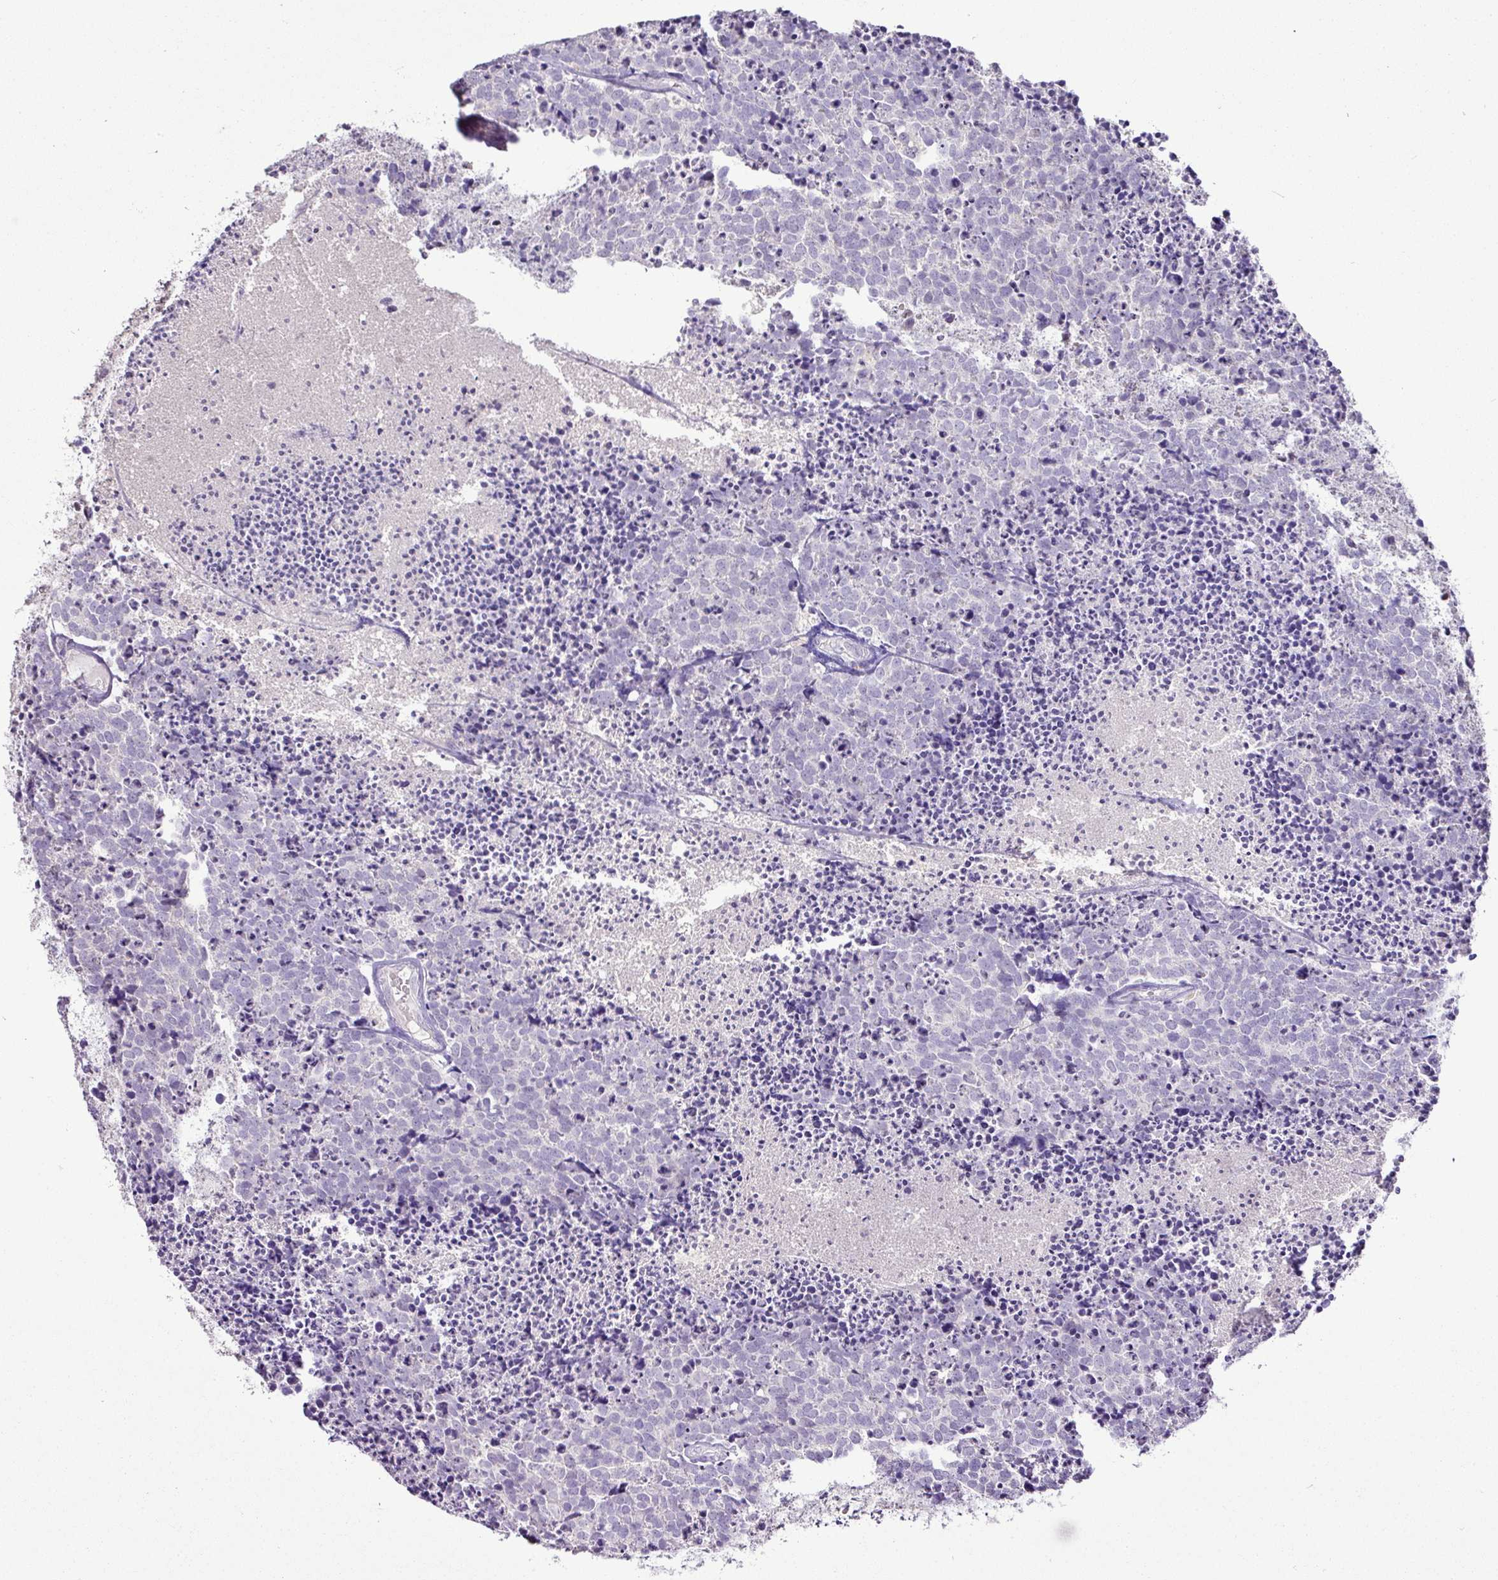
{"staining": {"intensity": "negative", "quantity": "none", "location": "none"}, "tissue": "carcinoid", "cell_type": "Tumor cells", "image_type": "cancer", "snomed": [{"axis": "morphology", "description": "Carcinoid, malignant, NOS"}, {"axis": "topography", "description": "Skin"}], "caption": "Immunohistochemical staining of human carcinoid demonstrates no significant positivity in tumor cells.", "gene": "ESR1", "patient": {"sex": "female", "age": 79}}